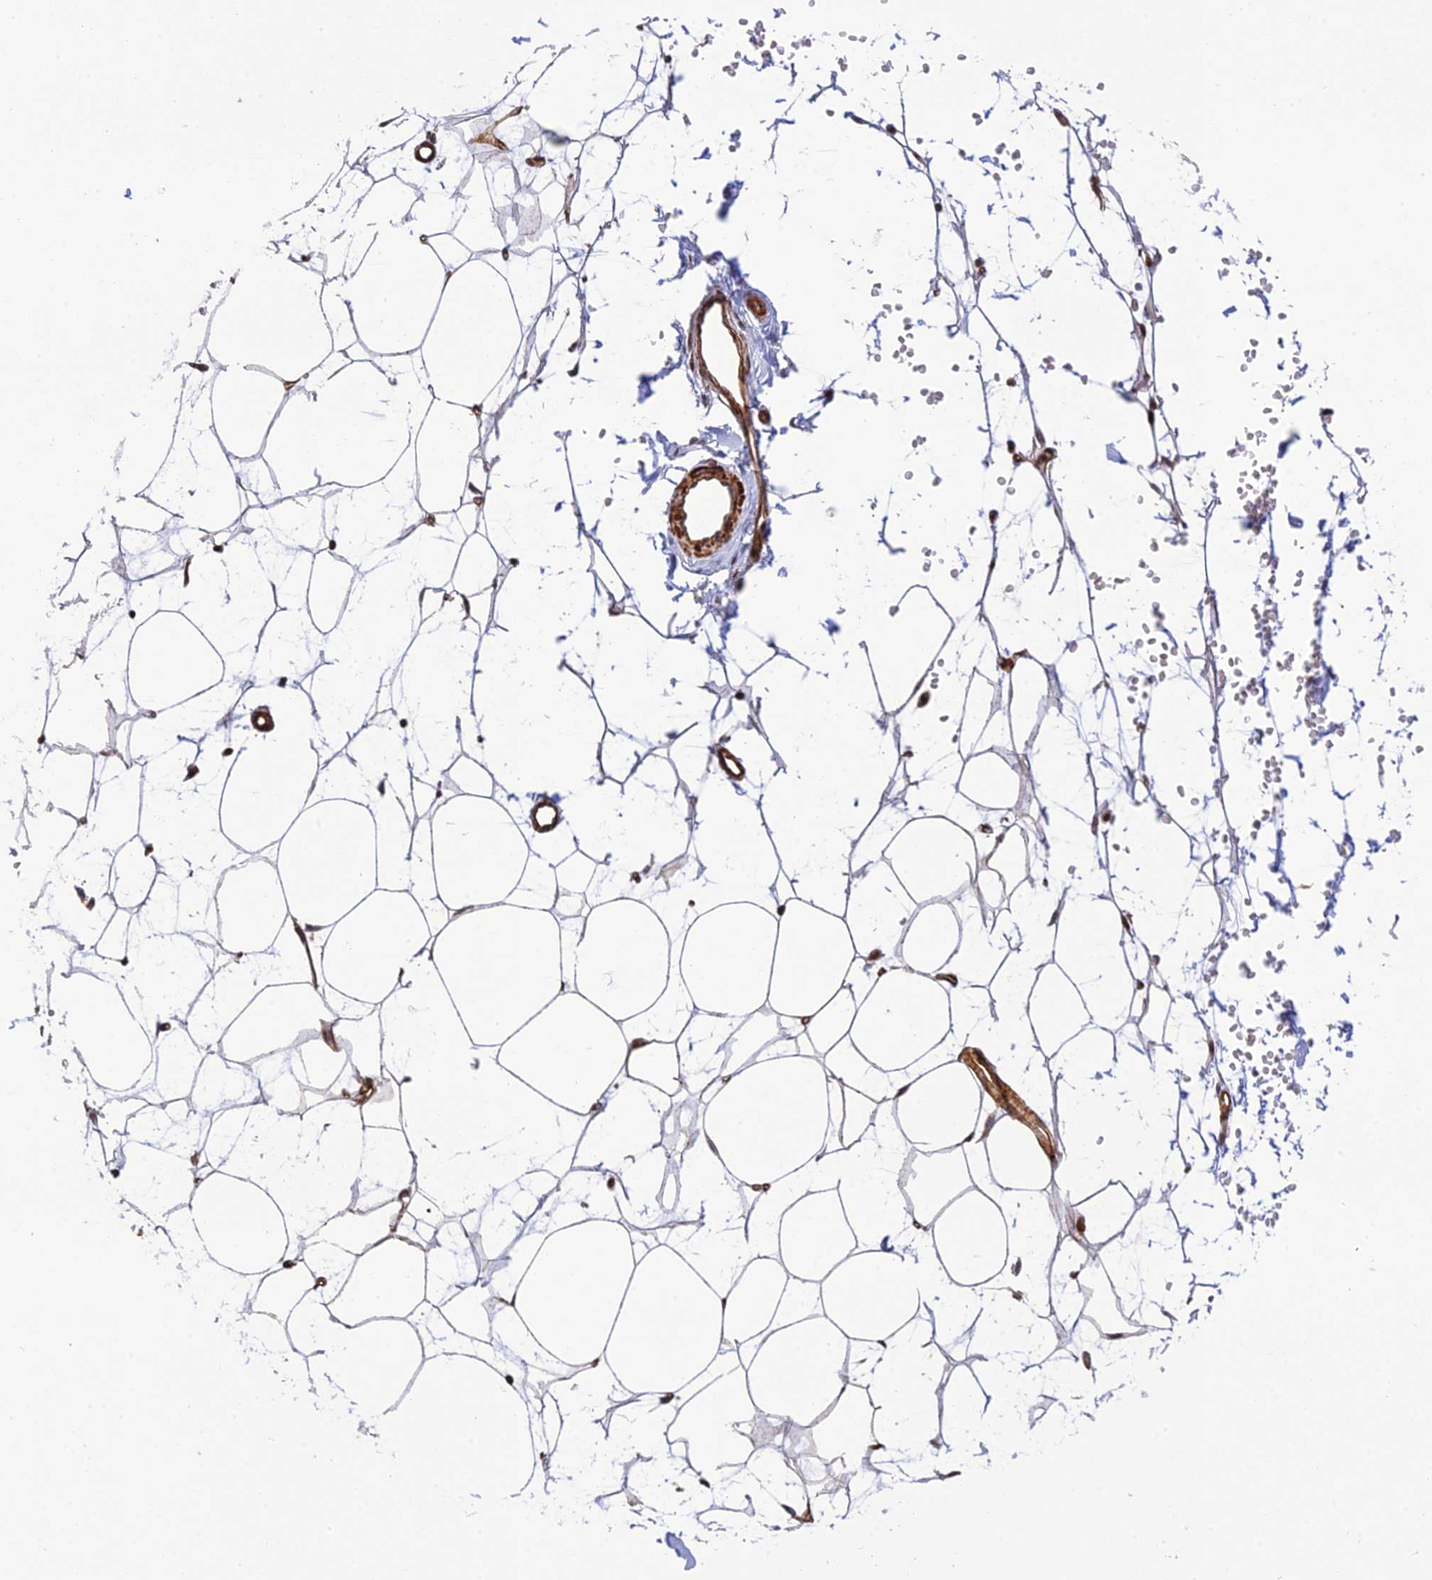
{"staining": {"intensity": "moderate", "quantity": "25%-75%", "location": "cytoplasmic/membranous,nuclear"}, "tissue": "adipose tissue", "cell_type": "Adipocytes", "image_type": "normal", "snomed": [{"axis": "morphology", "description": "Normal tissue, NOS"}, {"axis": "topography", "description": "Breast"}], "caption": "A brown stain shows moderate cytoplasmic/membranous,nuclear staining of a protein in adipocytes of unremarkable human adipose tissue. The staining was performed using DAB, with brown indicating positive protein expression. Nuclei are stained blue with hematoxylin.", "gene": "ZNF584", "patient": {"sex": "female", "age": 23}}